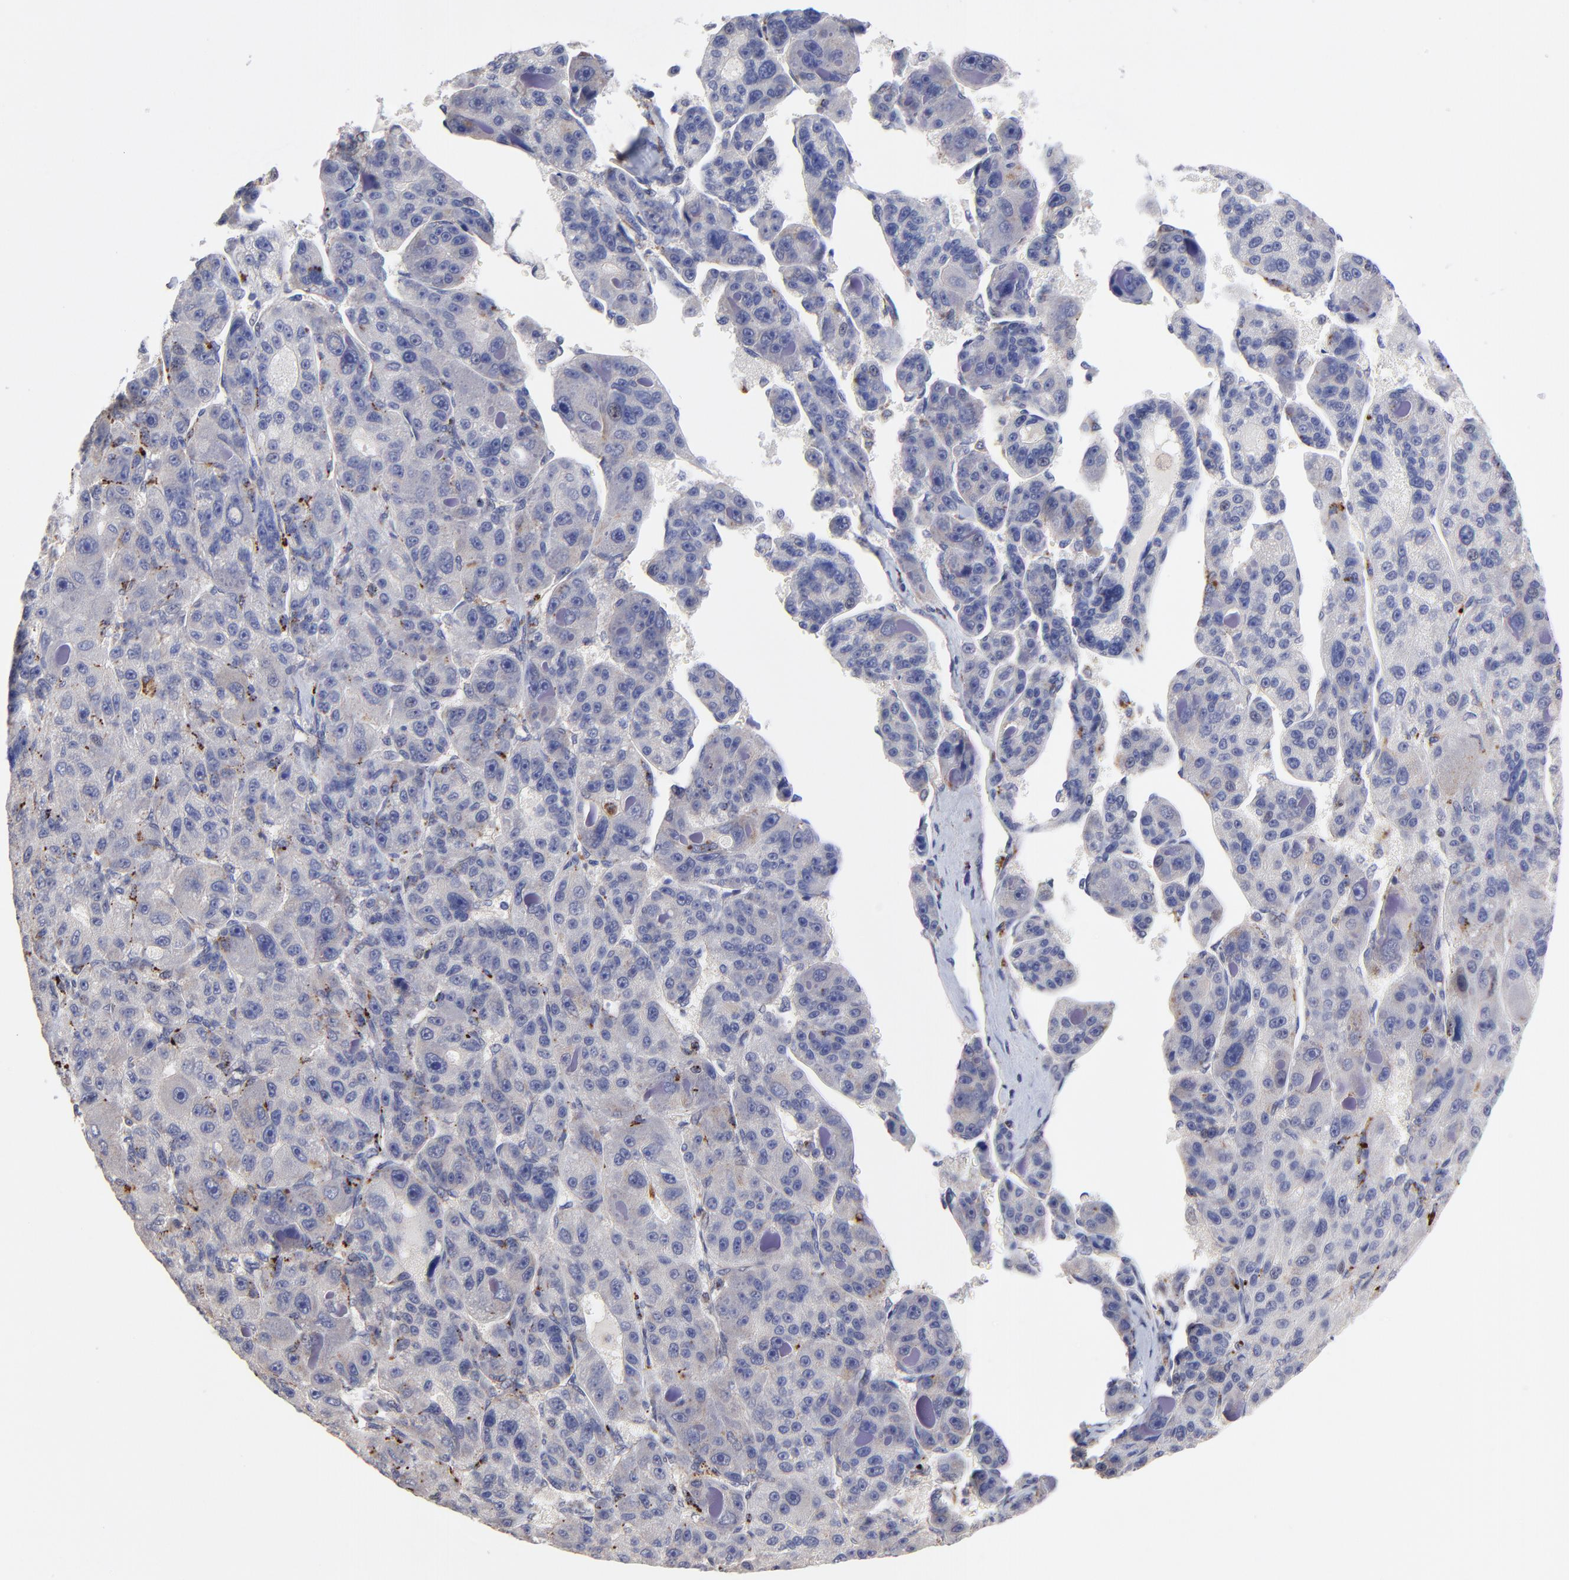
{"staining": {"intensity": "weak", "quantity": "<25%", "location": "cytoplasmic/membranous"}, "tissue": "liver cancer", "cell_type": "Tumor cells", "image_type": "cancer", "snomed": [{"axis": "morphology", "description": "Carcinoma, Hepatocellular, NOS"}, {"axis": "topography", "description": "Liver"}], "caption": "Hepatocellular carcinoma (liver) stained for a protein using immunohistochemistry (IHC) demonstrates no positivity tumor cells.", "gene": "PDE4B", "patient": {"sex": "male", "age": 76}}